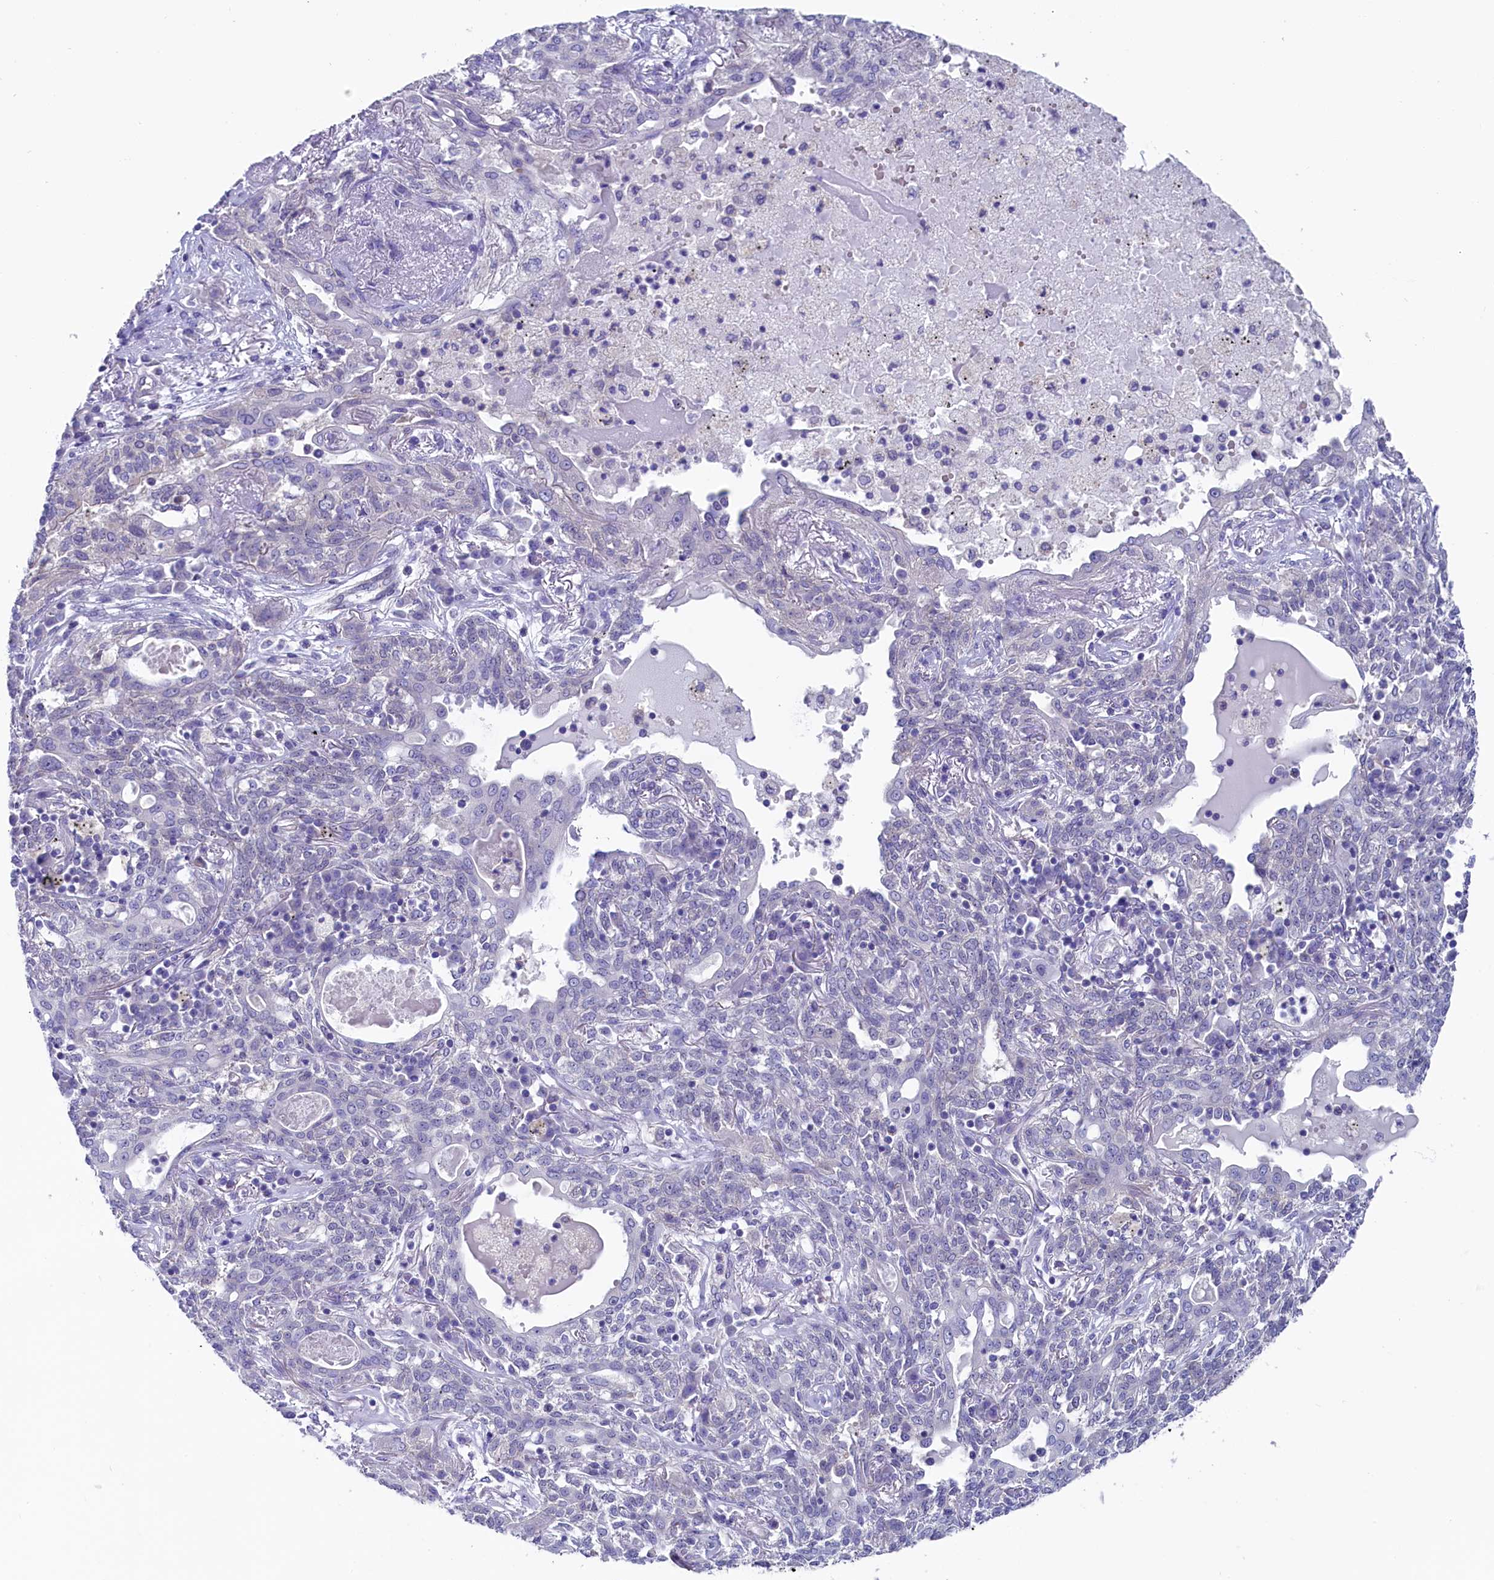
{"staining": {"intensity": "negative", "quantity": "none", "location": "none"}, "tissue": "lung cancer", "cell_type": "Tumor cells", "image_type": "cancer", "snomed": [{"axis": "morphology", "description": "Squamous cell carcinoma, NOS"}, {"axis": "topography", "description": "Lung"}], "caption": "Tumor cells show no significant protein positivity in lung squamous cell carcinoma.", "gene": "CIAPIN1", "patient": {"sex": "female", "age": 70}}